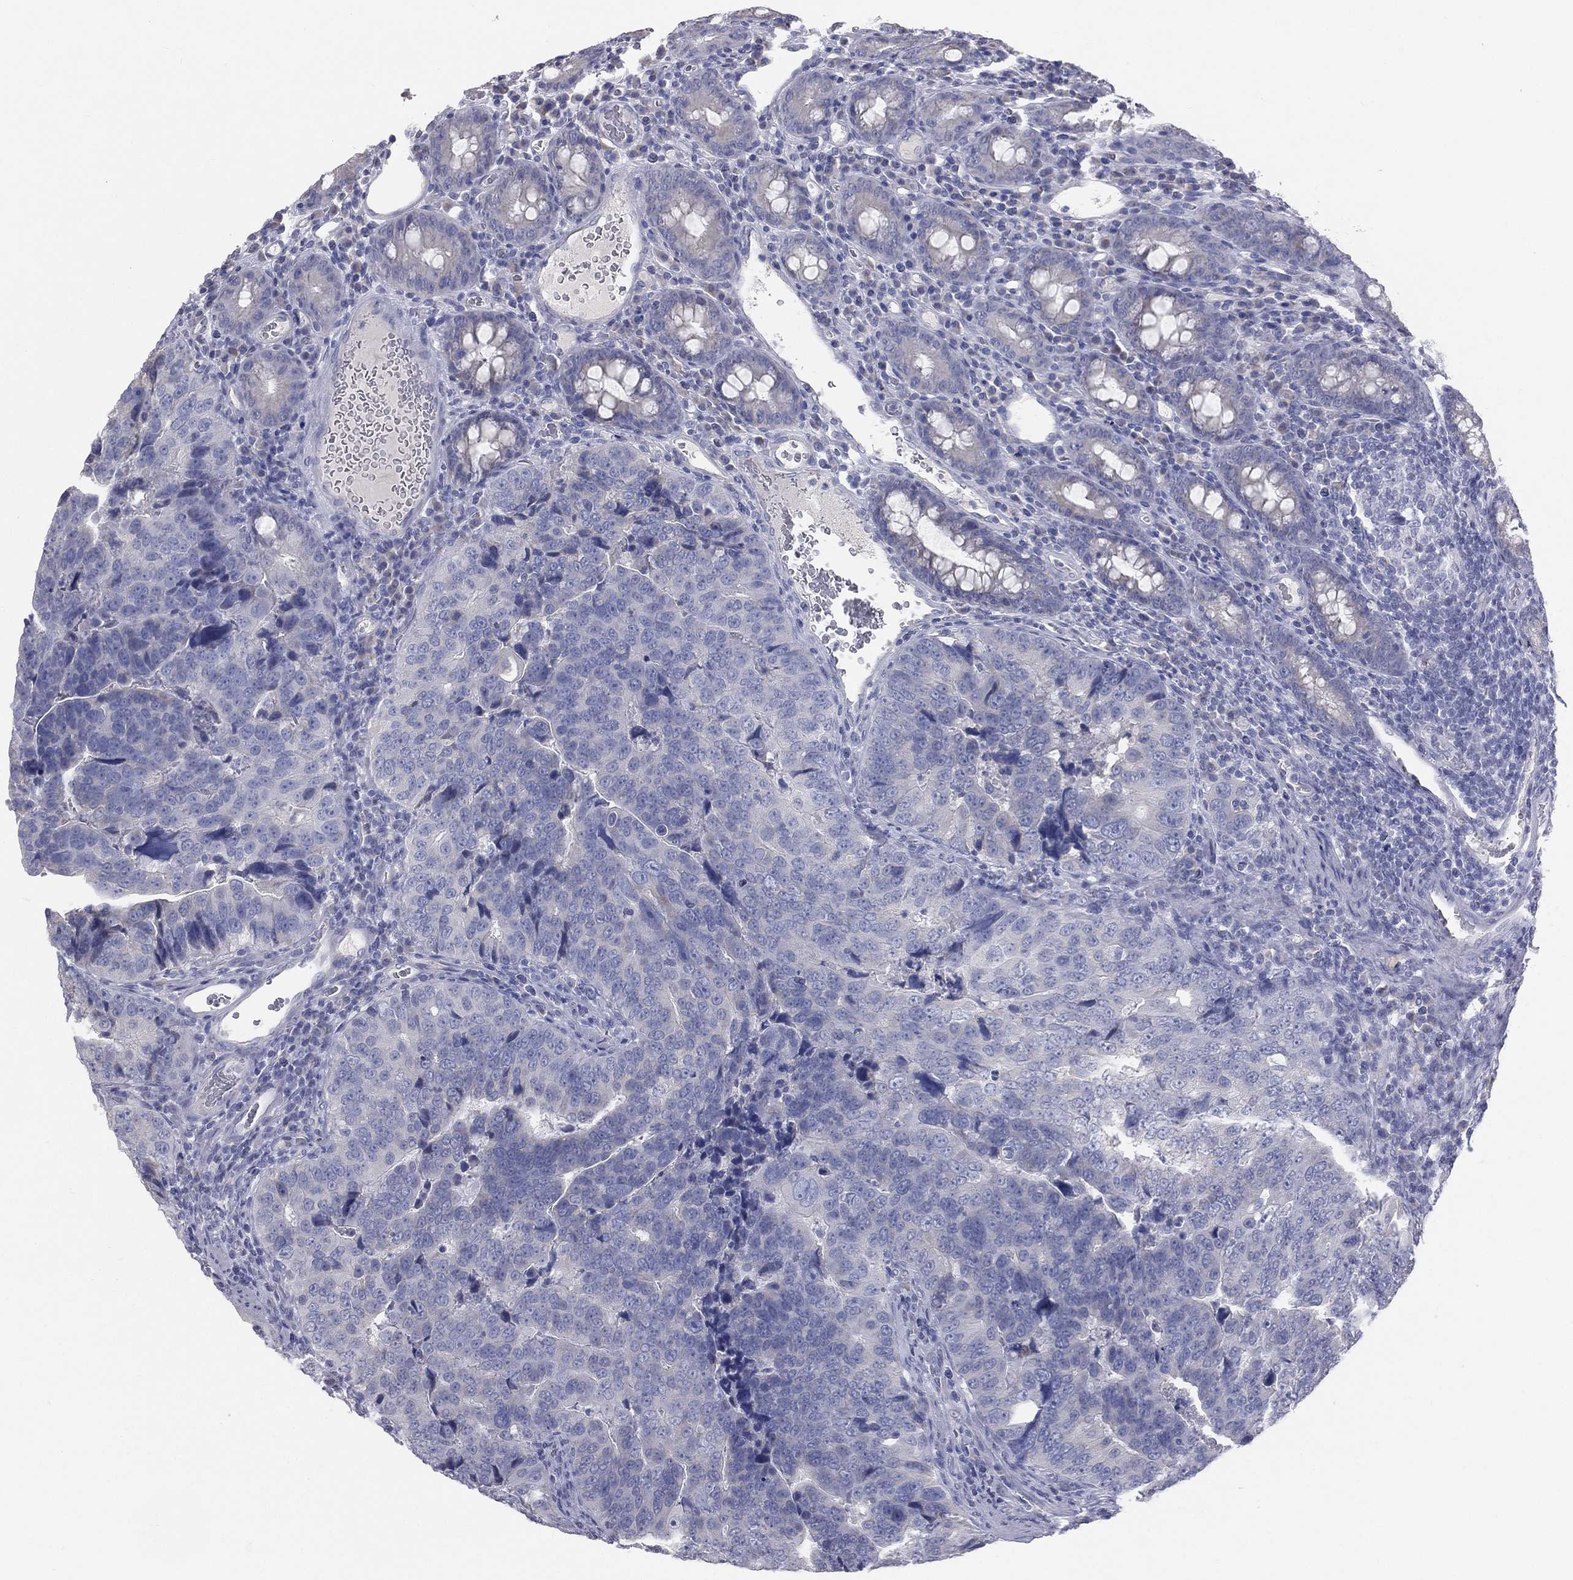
{"staining": {"intensity": "negative", "quantity": "none", "location": "none"}, "tissue": "colorectal cancer", "cell_type": "Tumor cells", "image_type": "cancer", "snomed": [{"axis": "morphology", "description": "Adenocarcinoma, NOS"}, {"axis": "topography", "description": "Colon"}], "caption": "Immunohistochemistry photomicrograph of human adenocarcinoma (colorectal) stained for a protein (brown), which exhibits no positivity in tumor cells.", "gene": "STK31", "patient": {"sex": "female", "age": 72}}